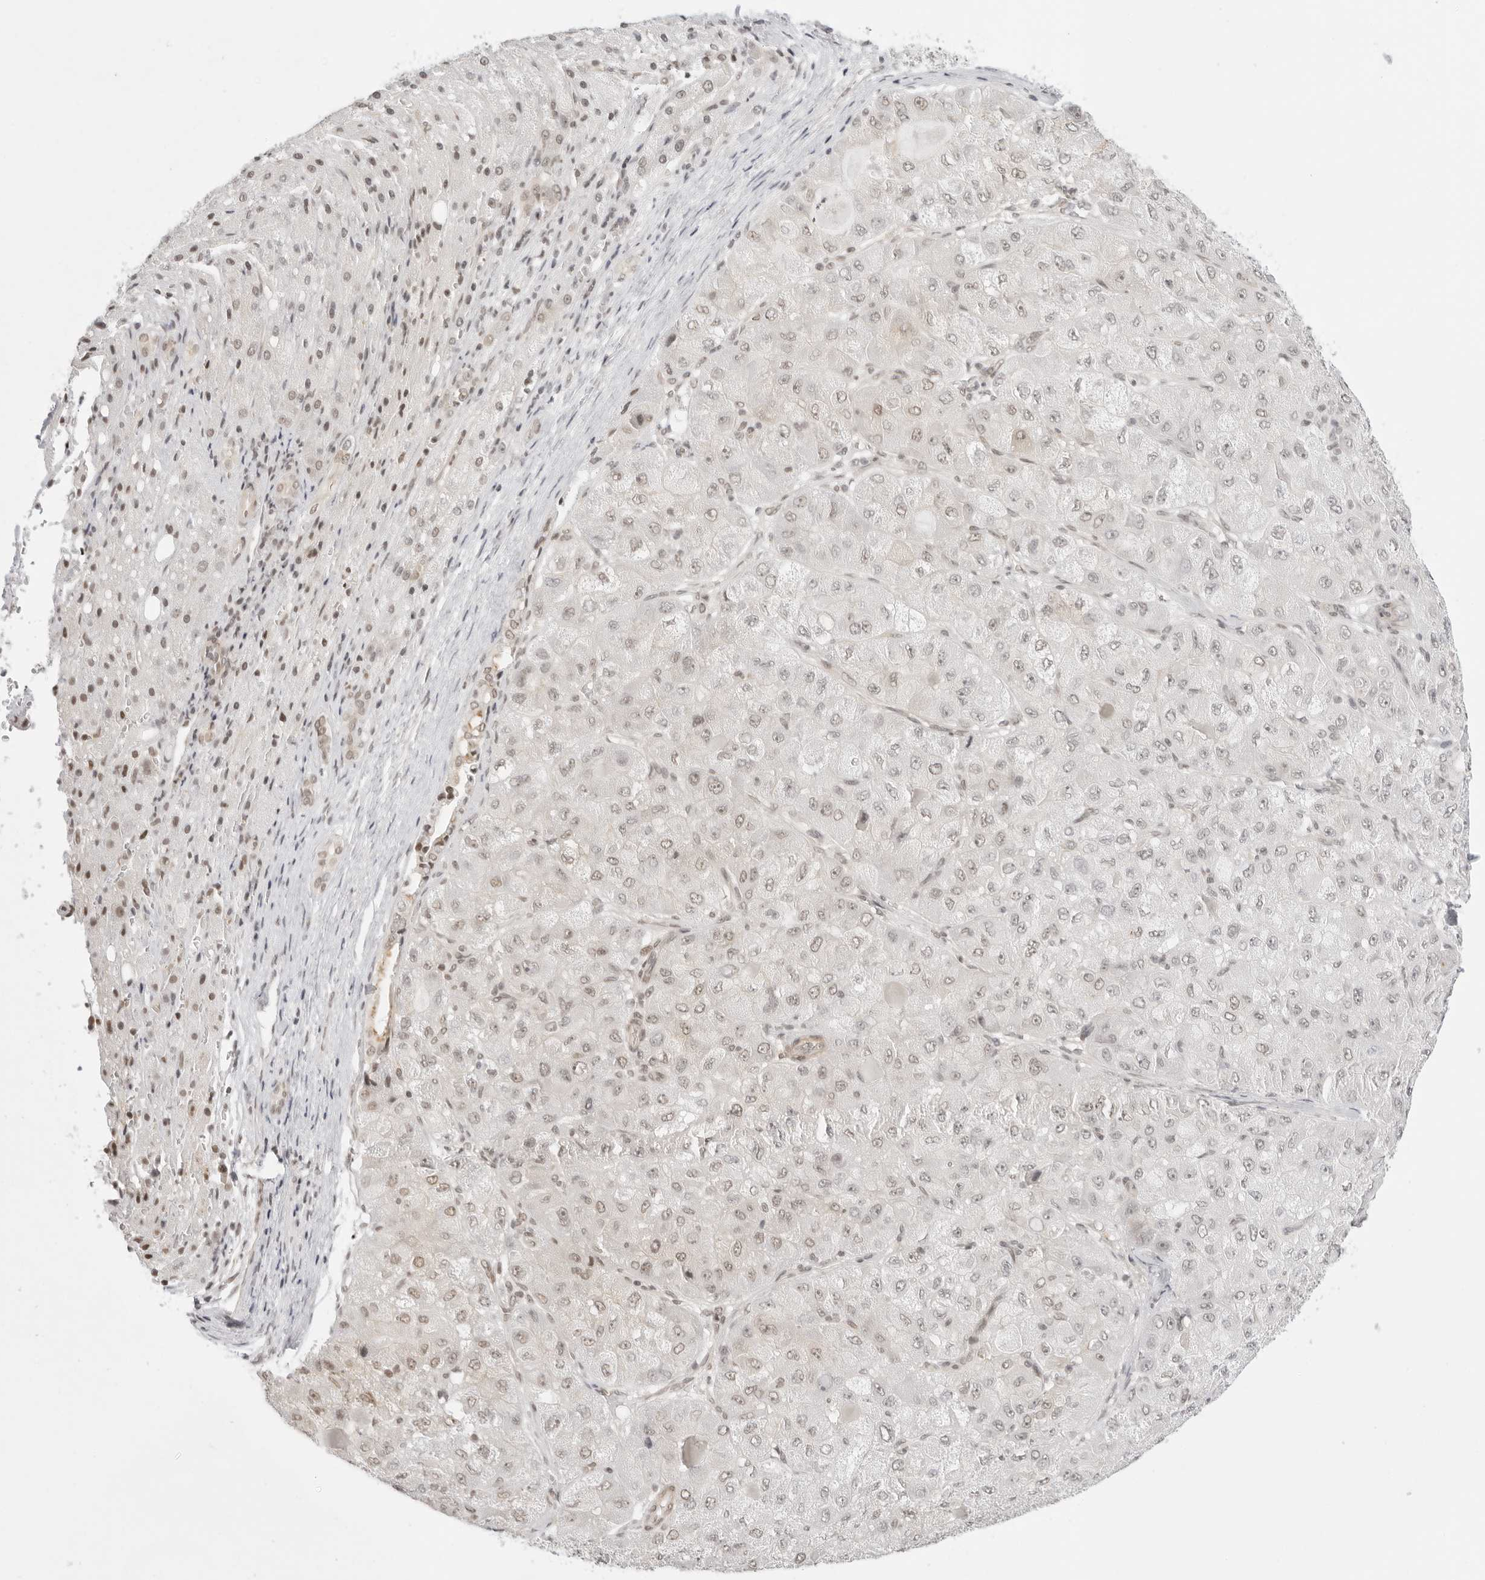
{"staining": {"intensity": "weak", "quantity": "<25%", "location": "nuclear"}, "tissue": "liver cancer", "cell_type": "Tumor cells", "image_type": "cancer", "snomed": [{"axis": "morphology", "description": "Carcinoma, Hepatocellular, NOS"}, {"axis": "topography", "description": "Liver"}], "caption": "This is an IHC image of liver cancer (hepatocellular carcinoma). There is no expression in tumor cells.", "gene": "TCIM", "patient": {"sex": "male", "age": 80}}